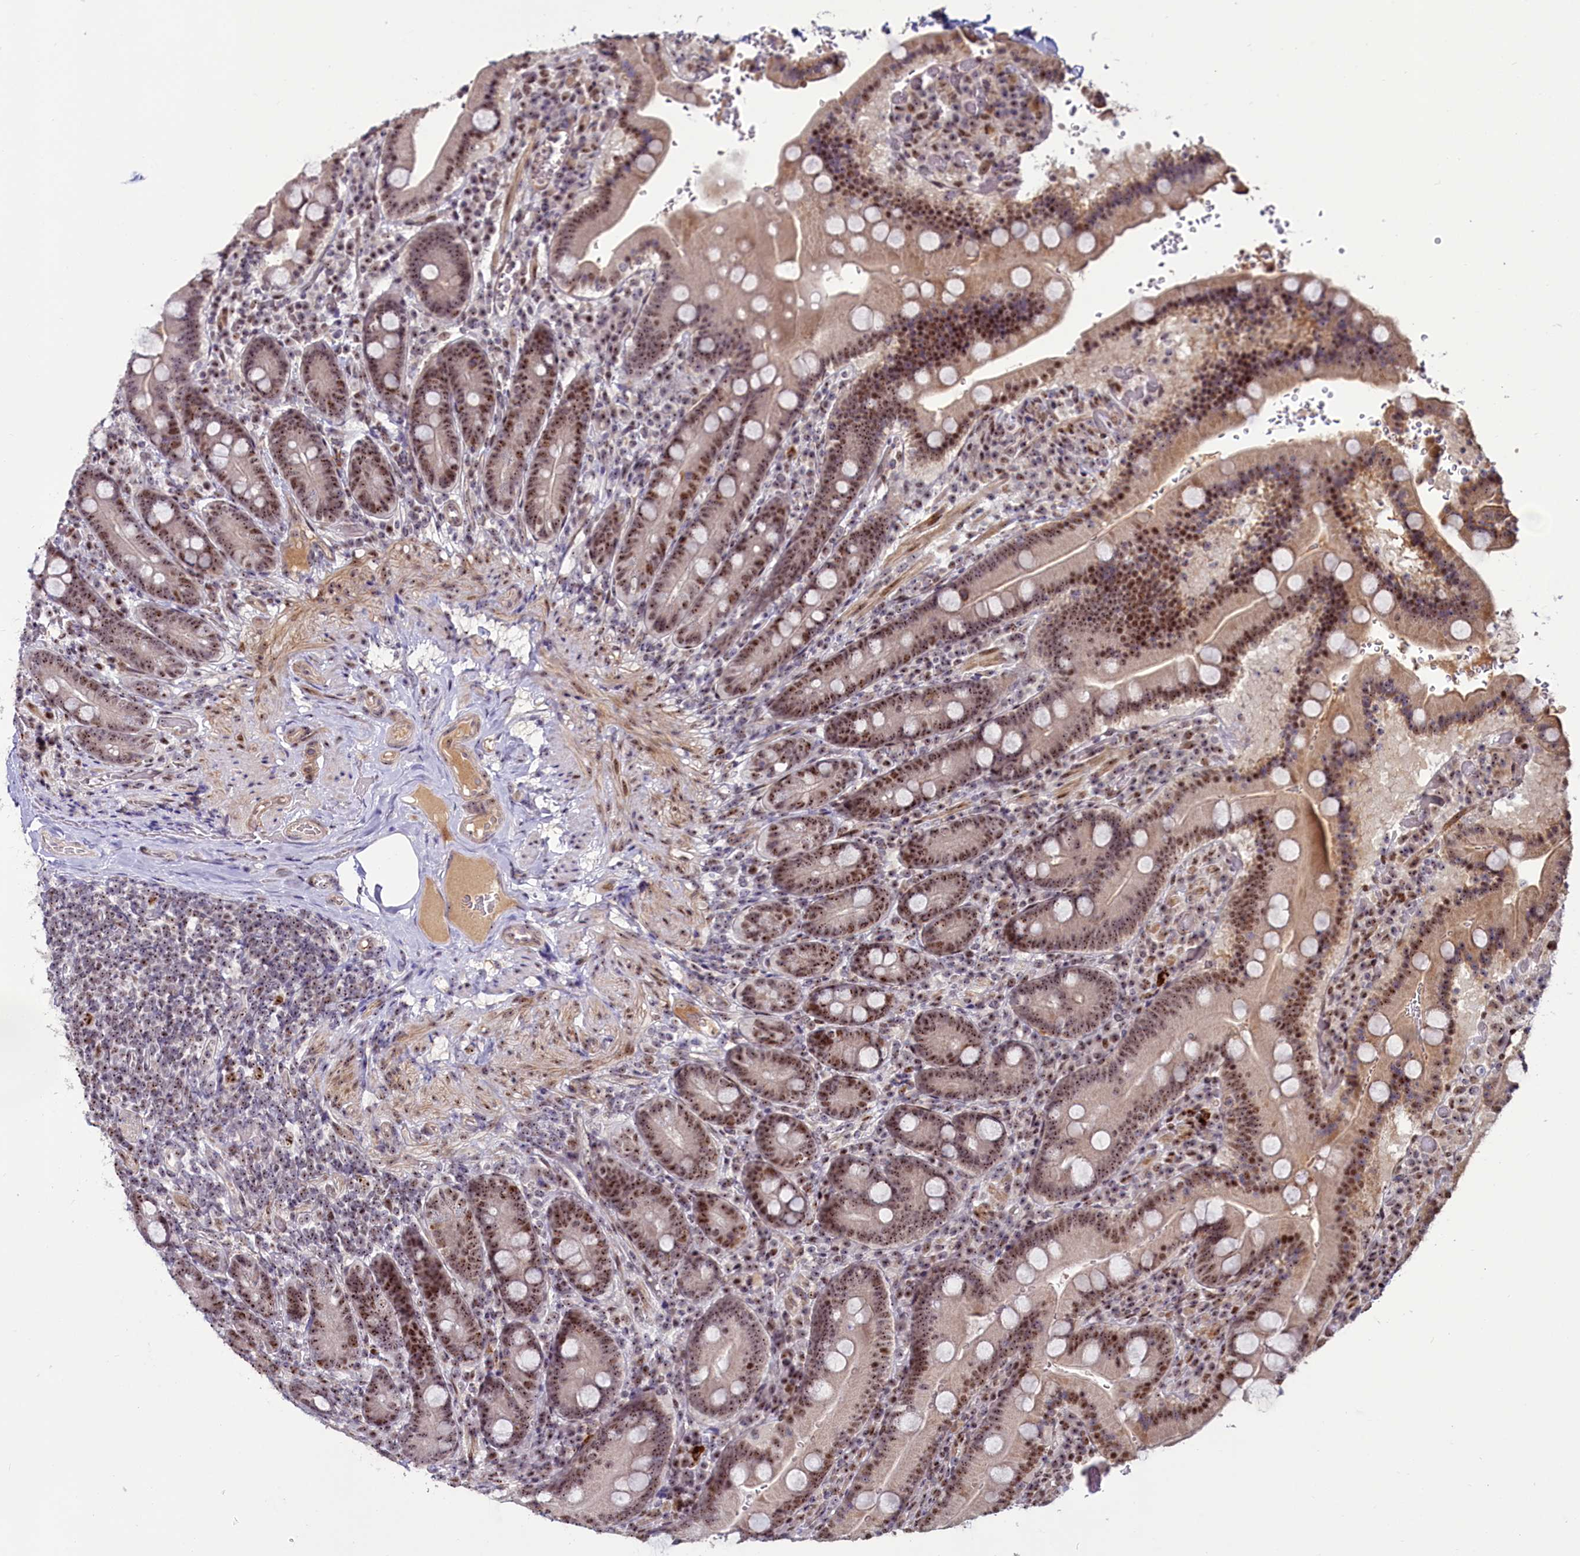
{"staining": {"intensity": "moderate", "quantity": ">75%", "location": "cytoplasmic/membranous,nuclear"}, "tissue": "duodenum", "cell_type": "Glandular cells", "image_type": "normal", "snomed": [{"axis": "morphology", "description": "Normal tissue, NOS"}, {"axis": "topography", "description": "Duodenum"}], "caption": "IHC of benign human duodenum demonstrates medium levels of moderate cytoplasmic/membranous,nuclear expression in approximately >75% of glandular cells.", "gene": "TCOF1", "patient": {"sex": "female", "age": 62}}